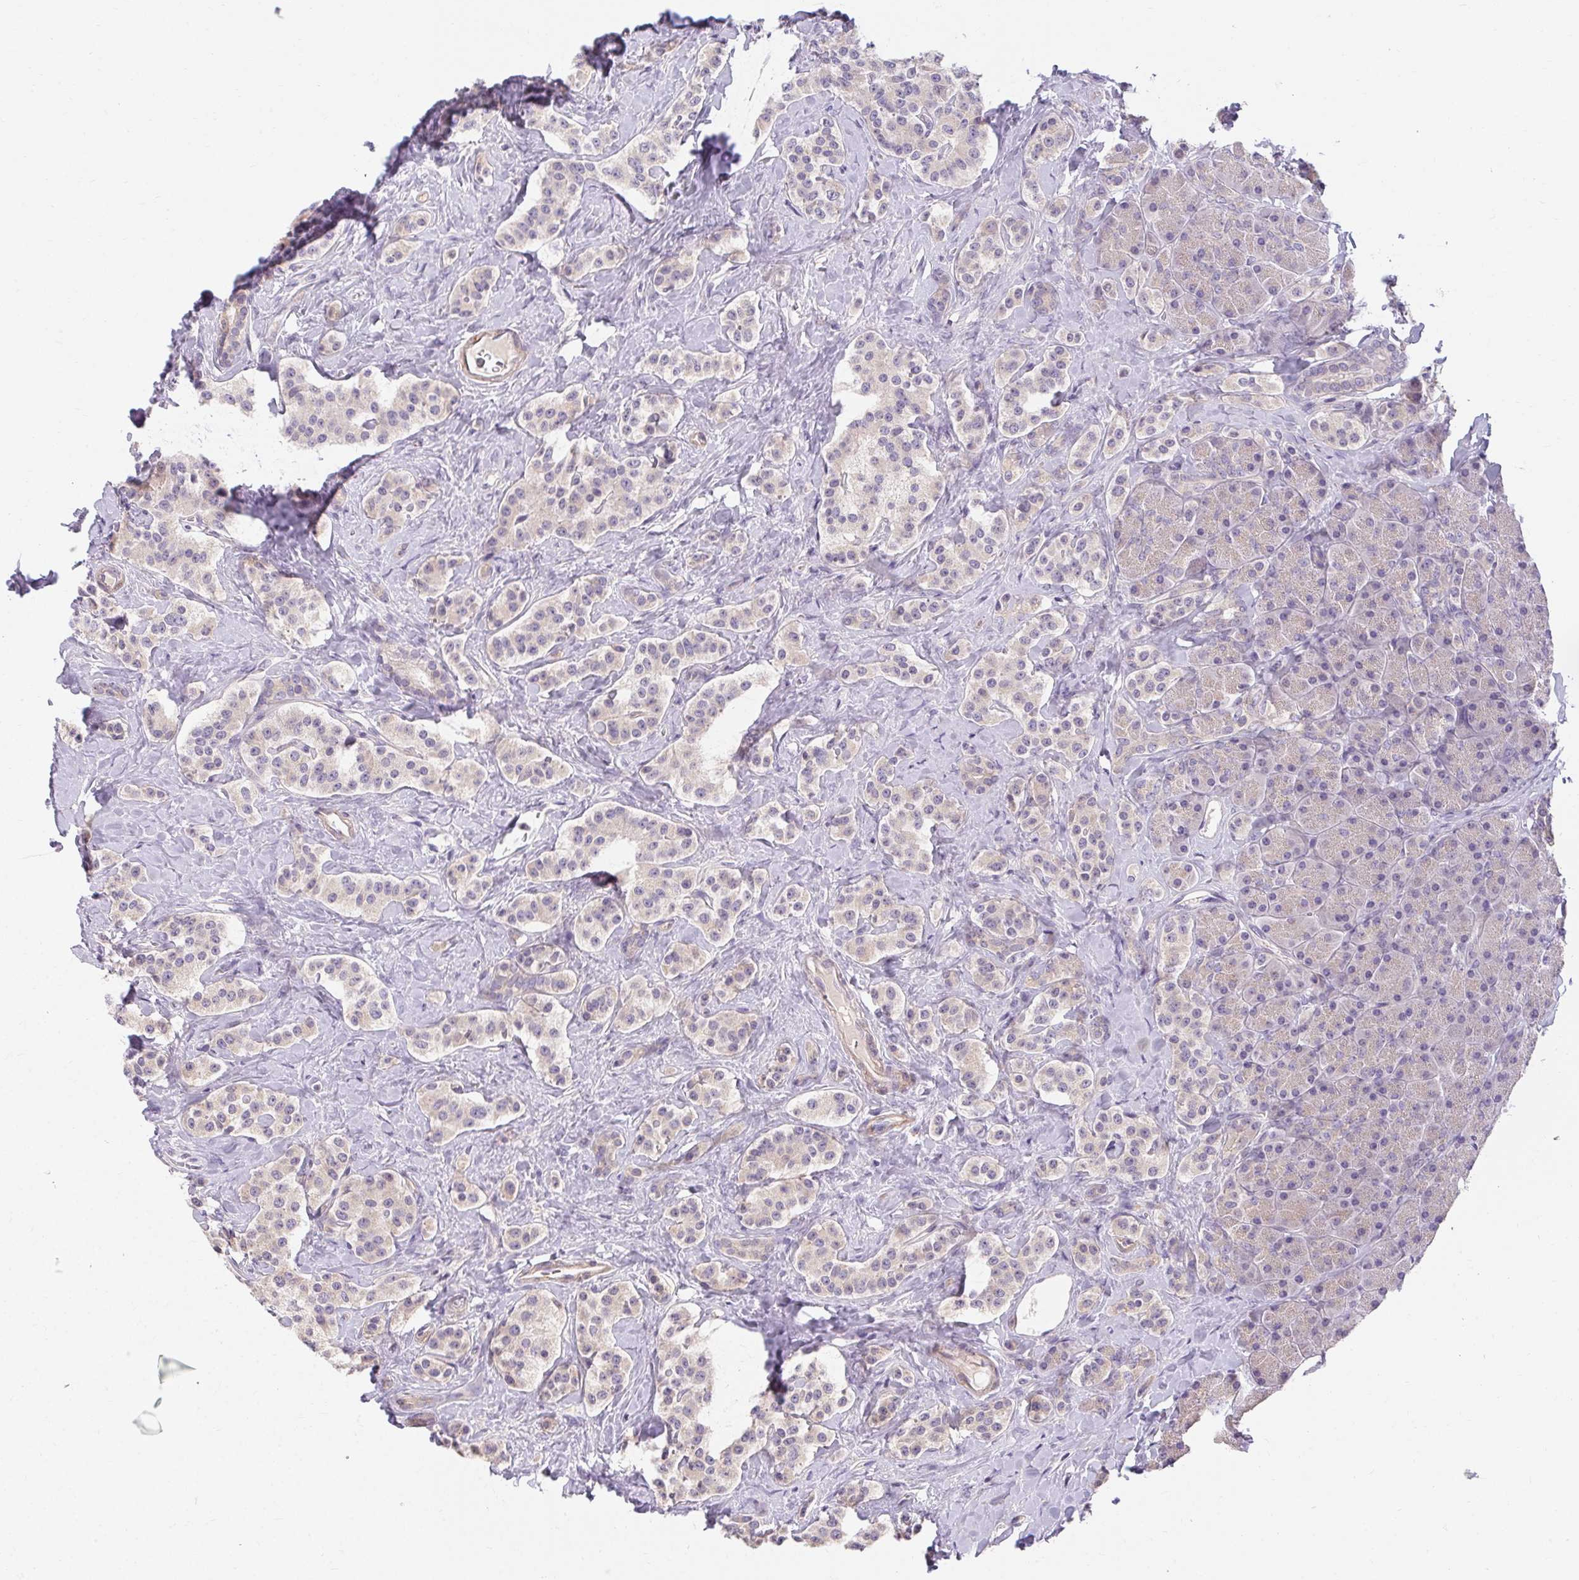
{"staining": {"intensity": "negative", "quantity": "none", "location": "none"}, "tissue": "carcinoid", "cell_type": "Tumor cells", "image_type": "cancer", "snomed": [{"axis": "morphology", "description": "Normal tissue, NOS"}, {"axis": "morphology", "description": "Carcinoid, malignant, NOS"}, {"axis": "topography", "description": "Pancreas"}], "caption": "High power microscopy micrograph of an immunohistochemistry image of carcinoid, revealing no significant staining in tumor cells.", "gene": "TMEM52B", "patient": {"sex": "male", "age": 36}}